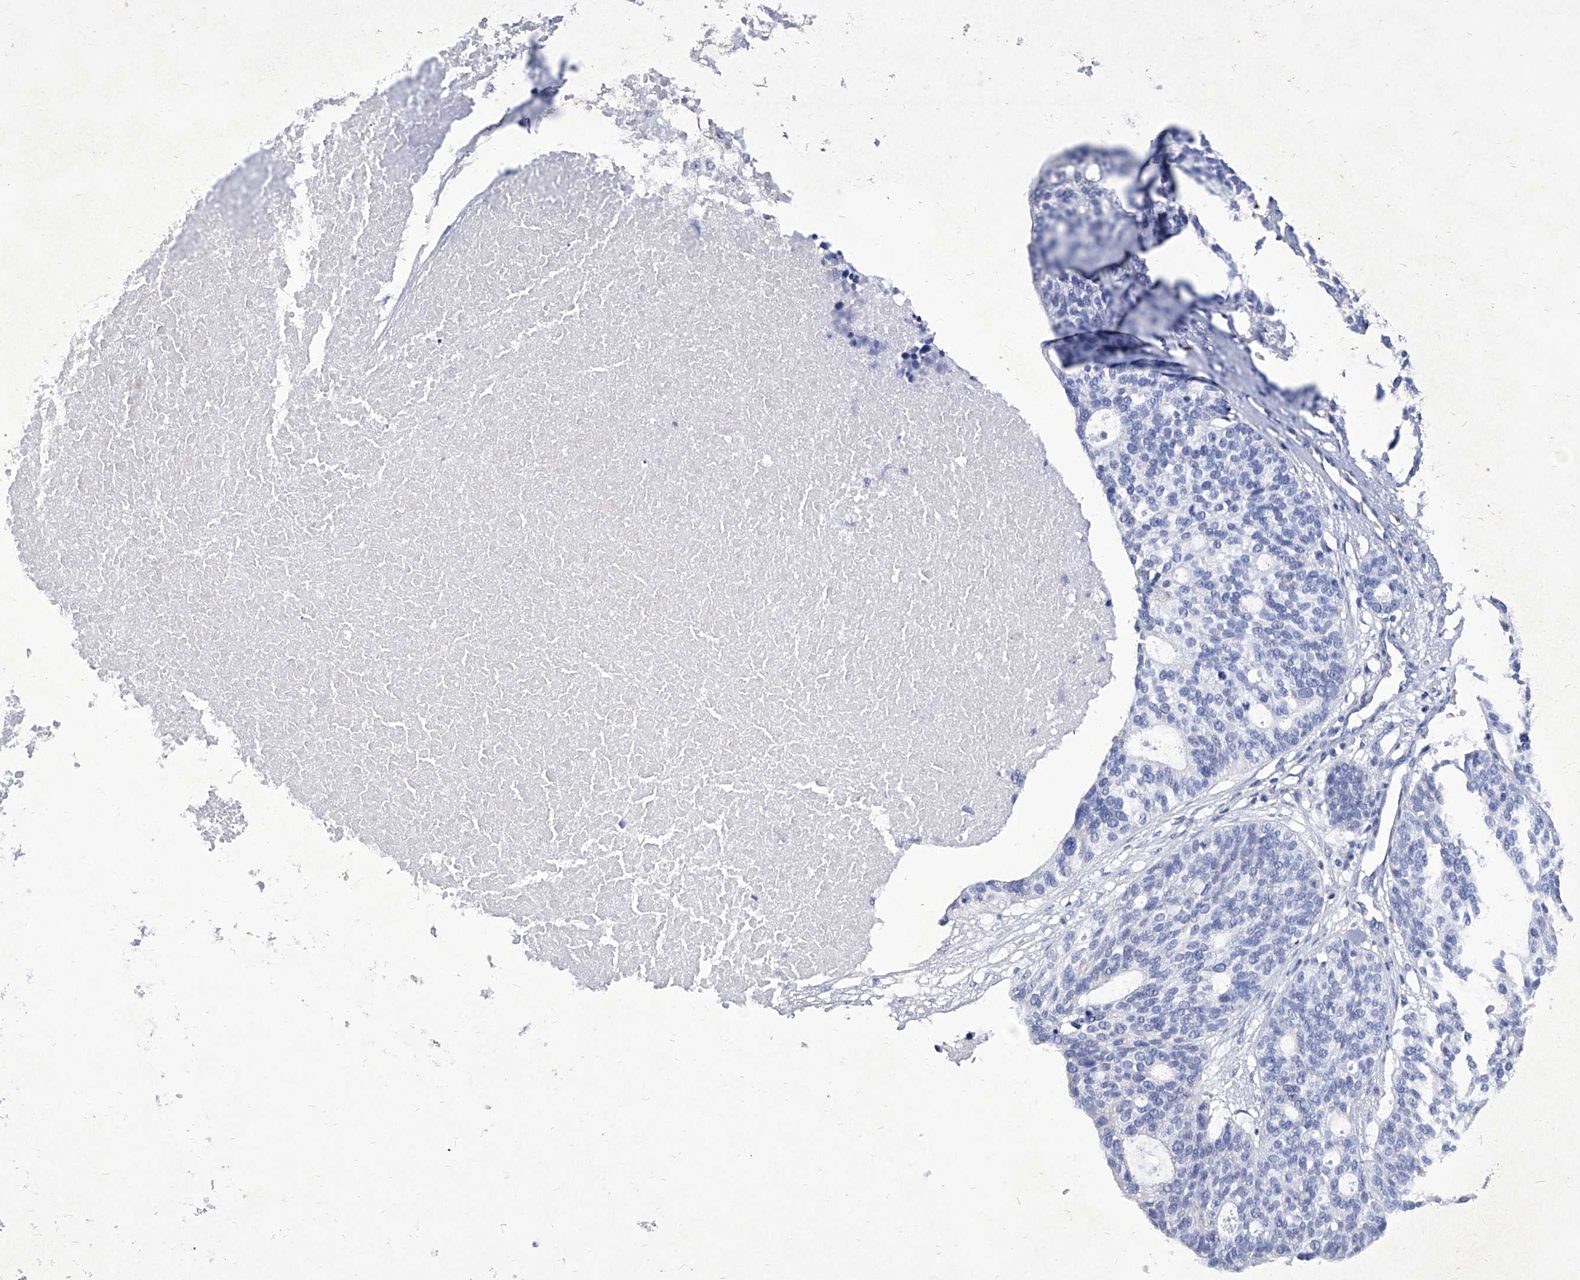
{"staining": {"intensity": "negative", "quantity": "none", "location": "none"}, "tissue": "ovarian cancer", "cell_type": "Tumor cells", "image_type": "cancer", "snomed": [{"axis": "morphology", "description": "Cystadenocarcinoma, serous, NOS"}, {"axis": "topography", "description": "Ovary"}], "caption": "Immunohistochemical staining of serous cystadenocarcinoma (ovarian) shows no significant expression in tumor cells. (Stains: DAB immunohistochemistry (IHC) with hematoxylin counter stain, Microscopy: brightfield microscopy at high magnification).", "gene": "IFNL2", "patient": {"sex": "female", "age": 59}}